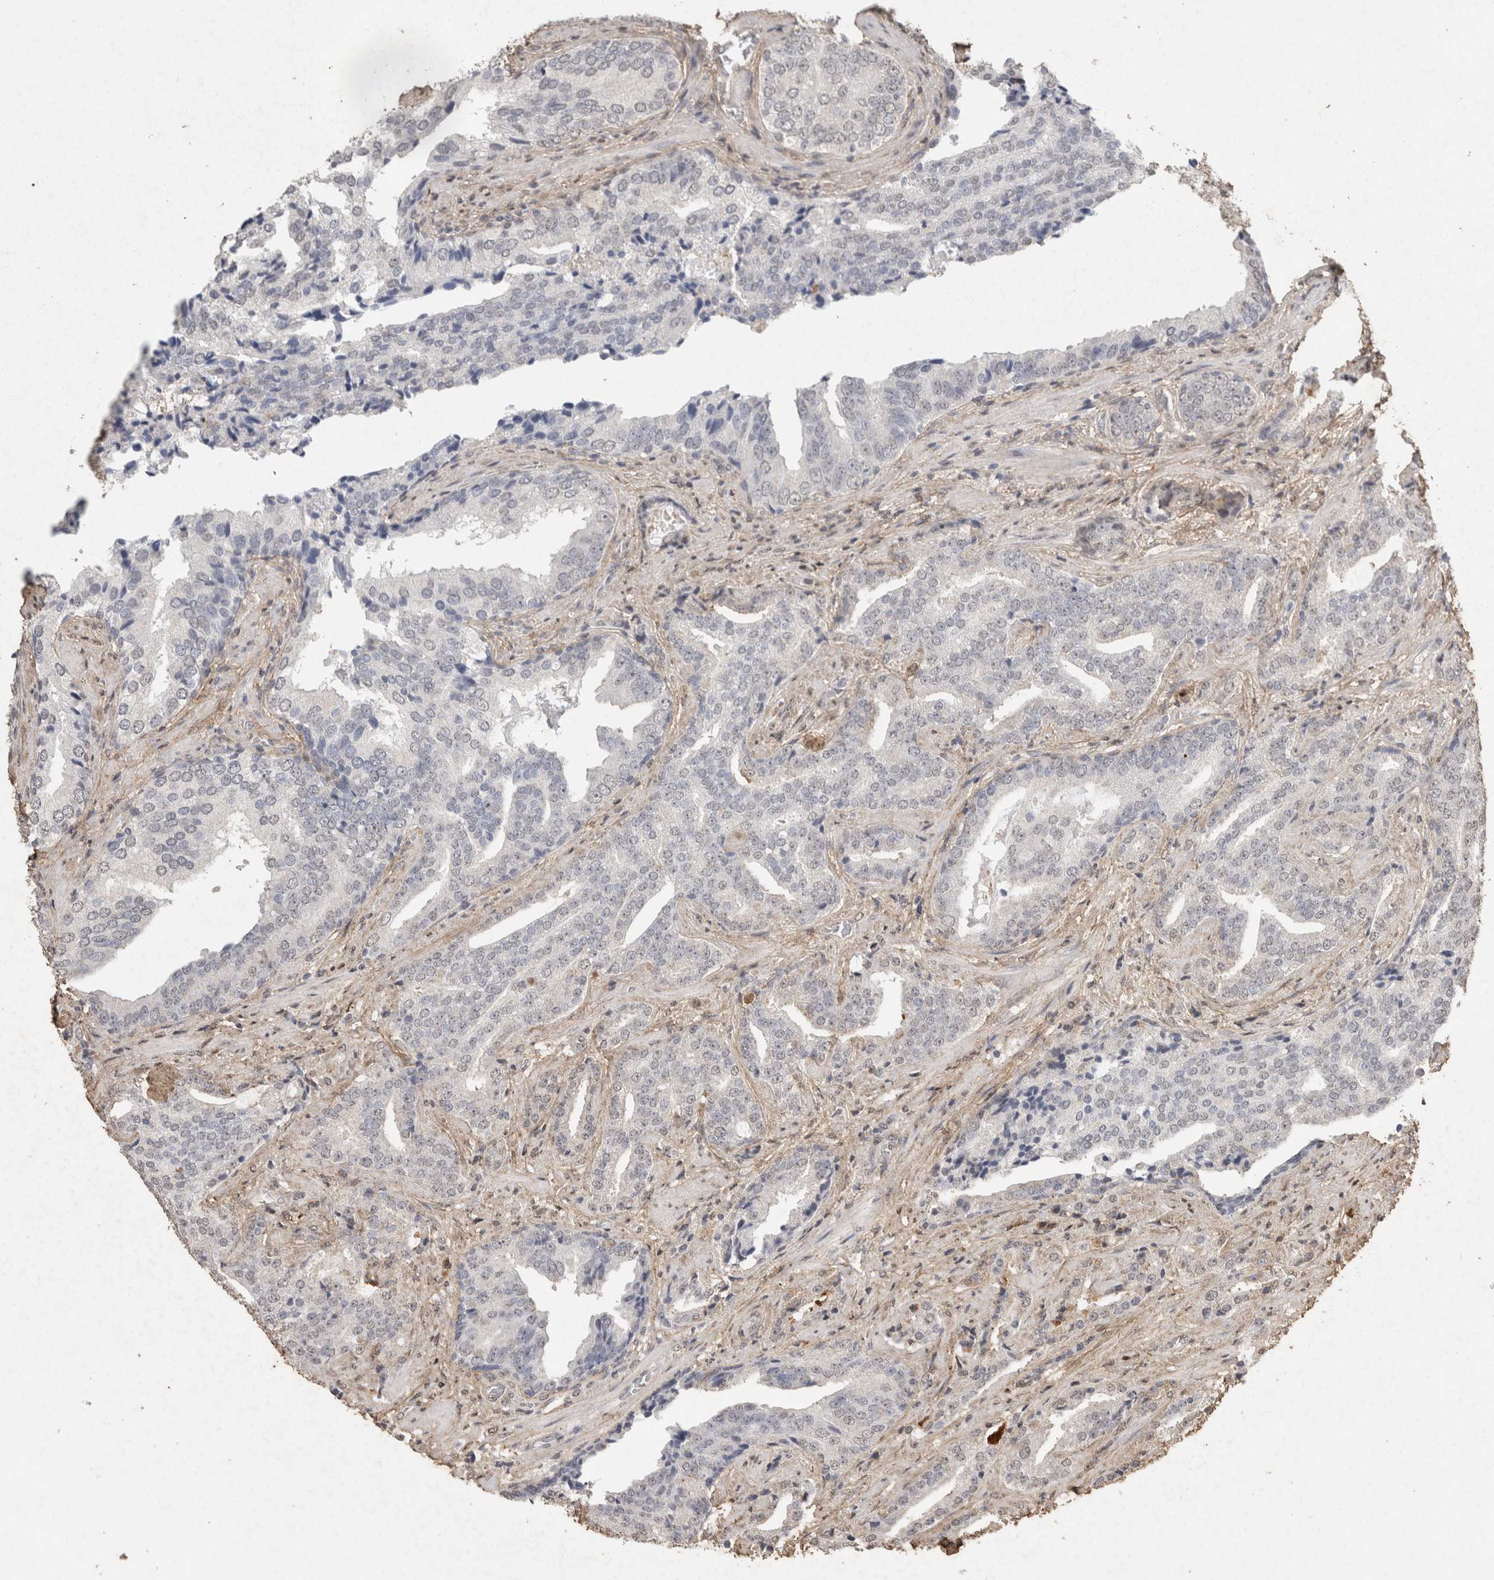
{"staining": {"intensity": "negative", "quantity": "none", "location": "none"}, "tissue": "prostate cancer", "cell_type": "Tumor cells", "image_type": "cancer", "snomed": [{"axis": "morphology", "description": "Adenocarcinoma, Low grade"}, {"axis": "topography", "description": "Prostate"}], "caption": "Immunohistochemistry (IHC) of prostate cancer shows no staining in tumor cells. The staining is performed using DAB (3,3'-diaminobenzidine) brown chromogen with nuclei counter-stained in using hematoxylin.", "gene": "C1QTNF5", "patient": {"sex": "male", "age": 67}}